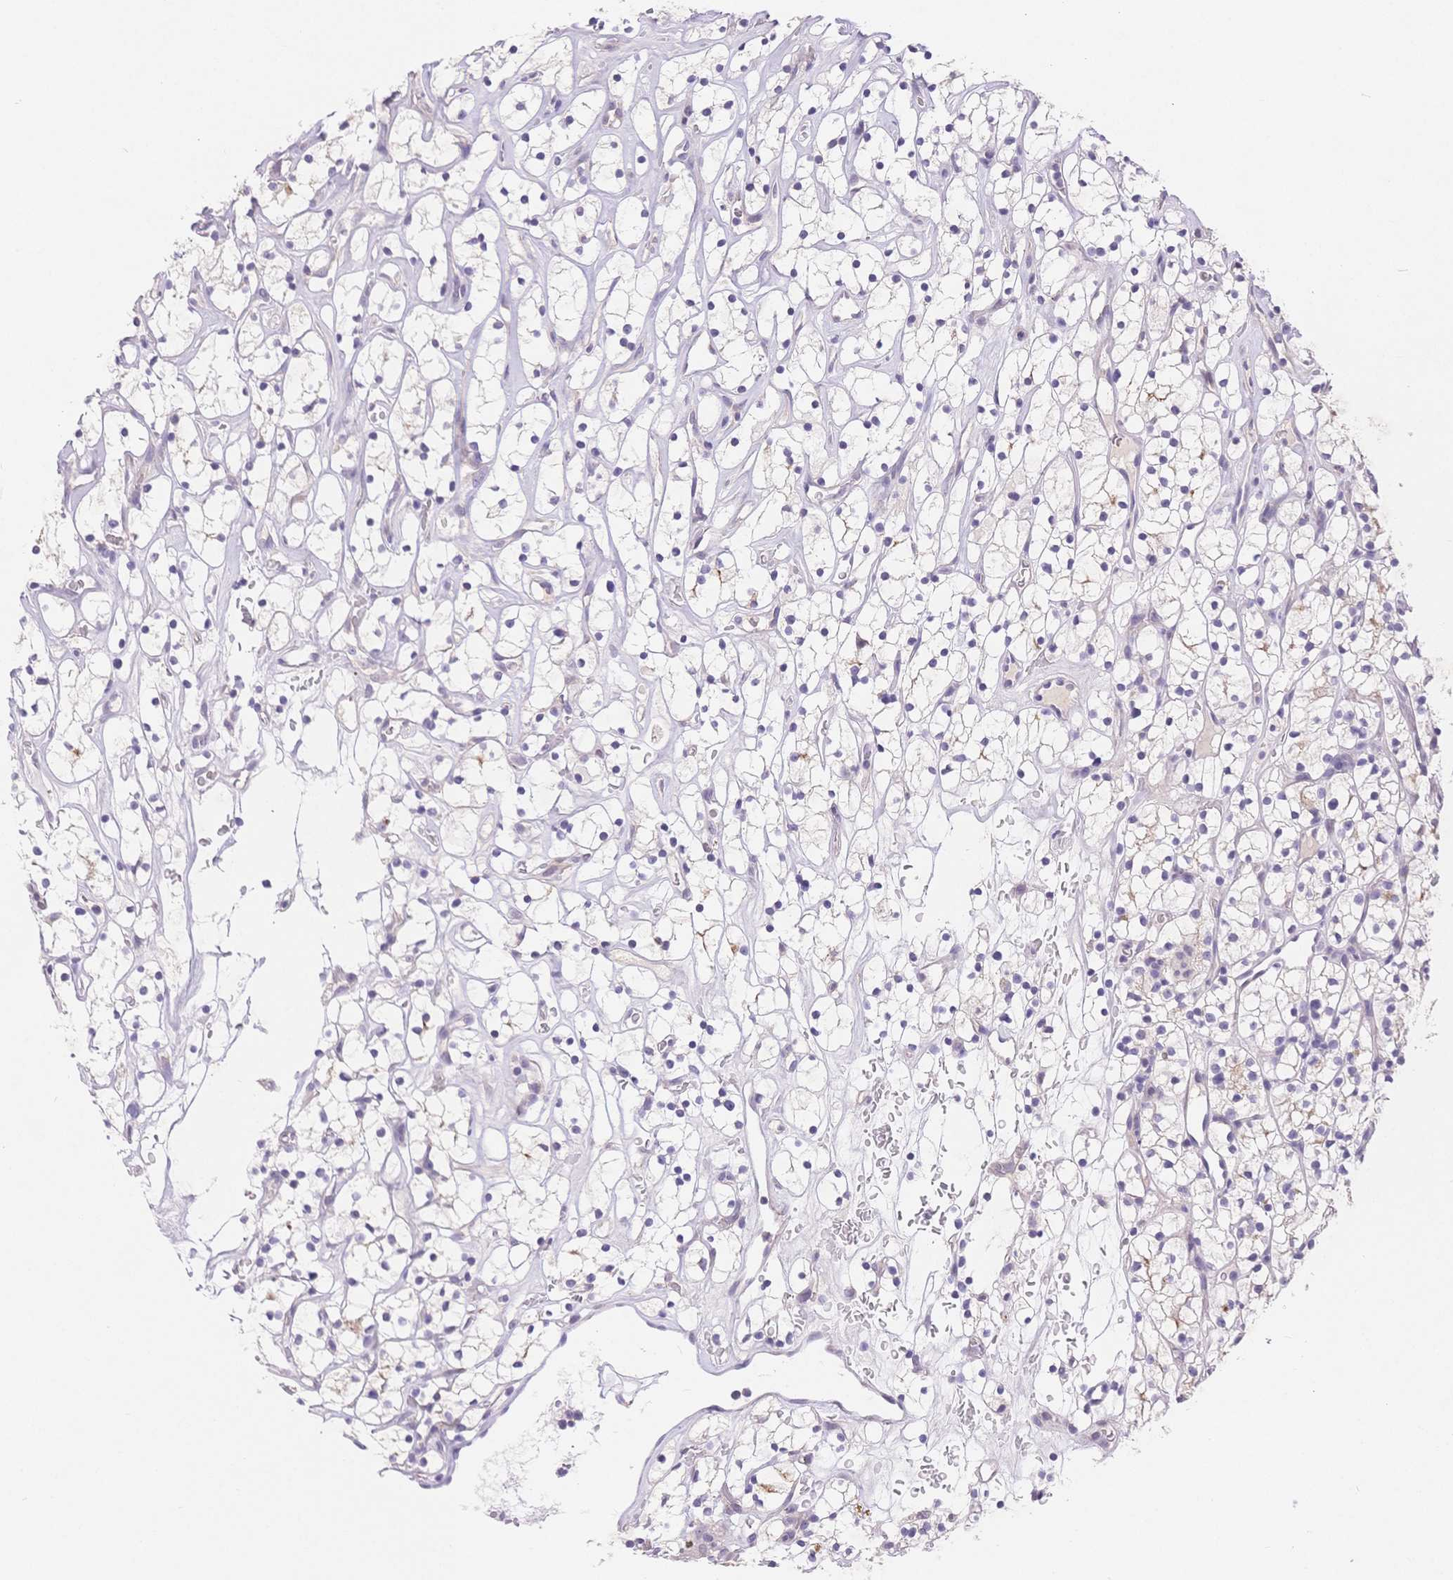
{"staining": {"intensity": "negative", "quantity": "none", "location": "none"}, "tissue": "renal cancer", "cell_type": "Tumor cells", "image_type": "cancer", "snomed": [{"axis": "morphology", "description": "Adenocarcinoma, NOS"}, {"axis": "topography", "description": "Kidney"}], "caption": "Immunohistochemistry photomicrograph of neoplastic tissue: human adenocarcinoma (renal) stained with DAB demonstrates no significant protein staining in tumor cells.", "gene": "MYOM1", "patient": {"sex": "female", "age": 64}}